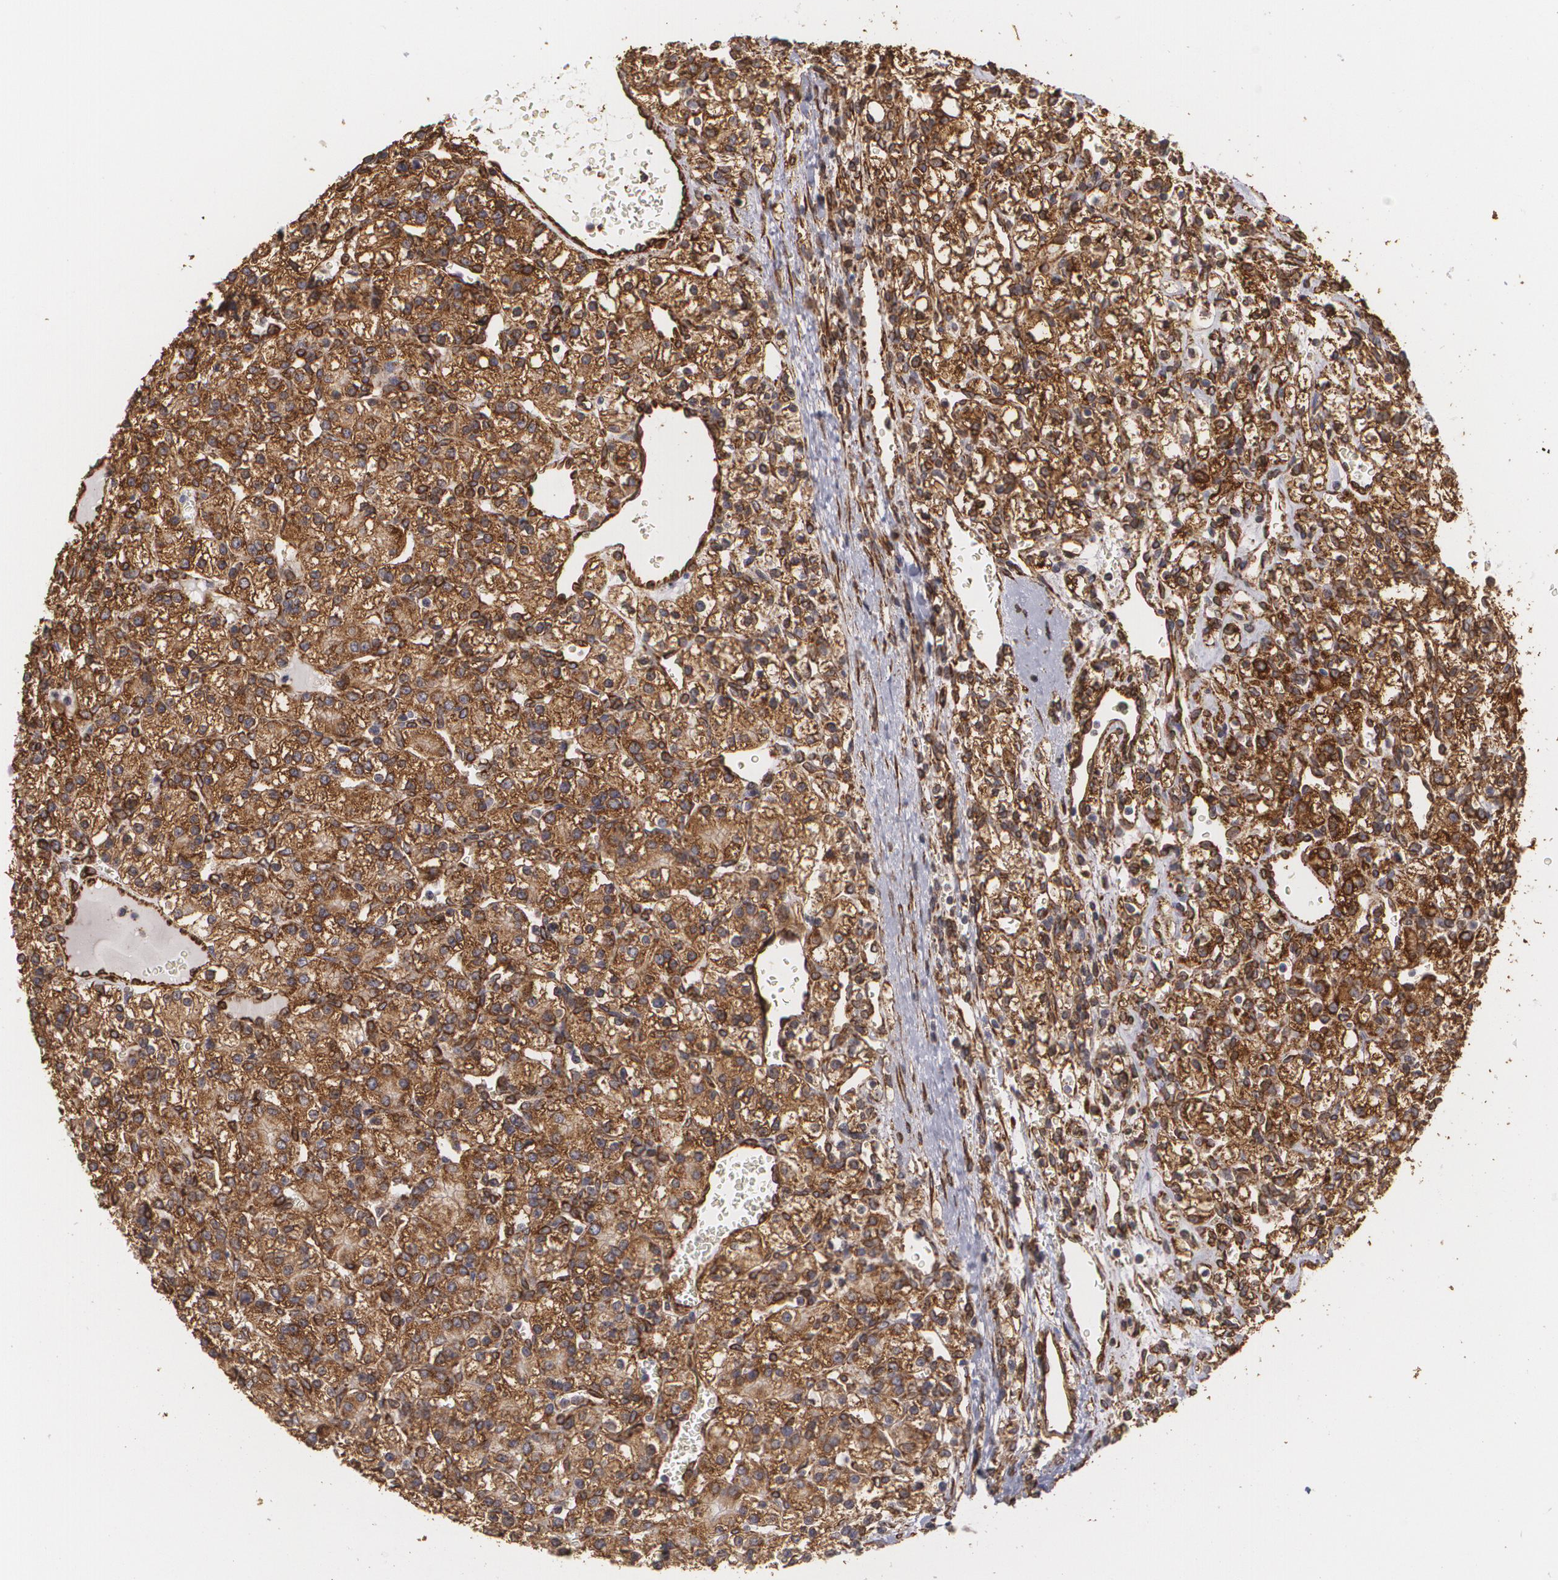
{"staining": {"intensity": "strong", "quantity": ">75%", "location": "cytoplasmic/membranous"}, "tissue": "renal cancer", "cell_type": "Tumor cells", "image_type": "cancer", "snomed": [{"axis": "morphology", "description": "Adenocarcinoma, NOS"}, {"axis": "topography", "description": "Kidney"}], "caption": "A photomicrograph of human renal cancer stained for a protein exhibits strong cytoplasmic/membranous brown staining in tumor cells.", "gene": "CYB5R3", "patient": {"sex": "female", "age": 62}}